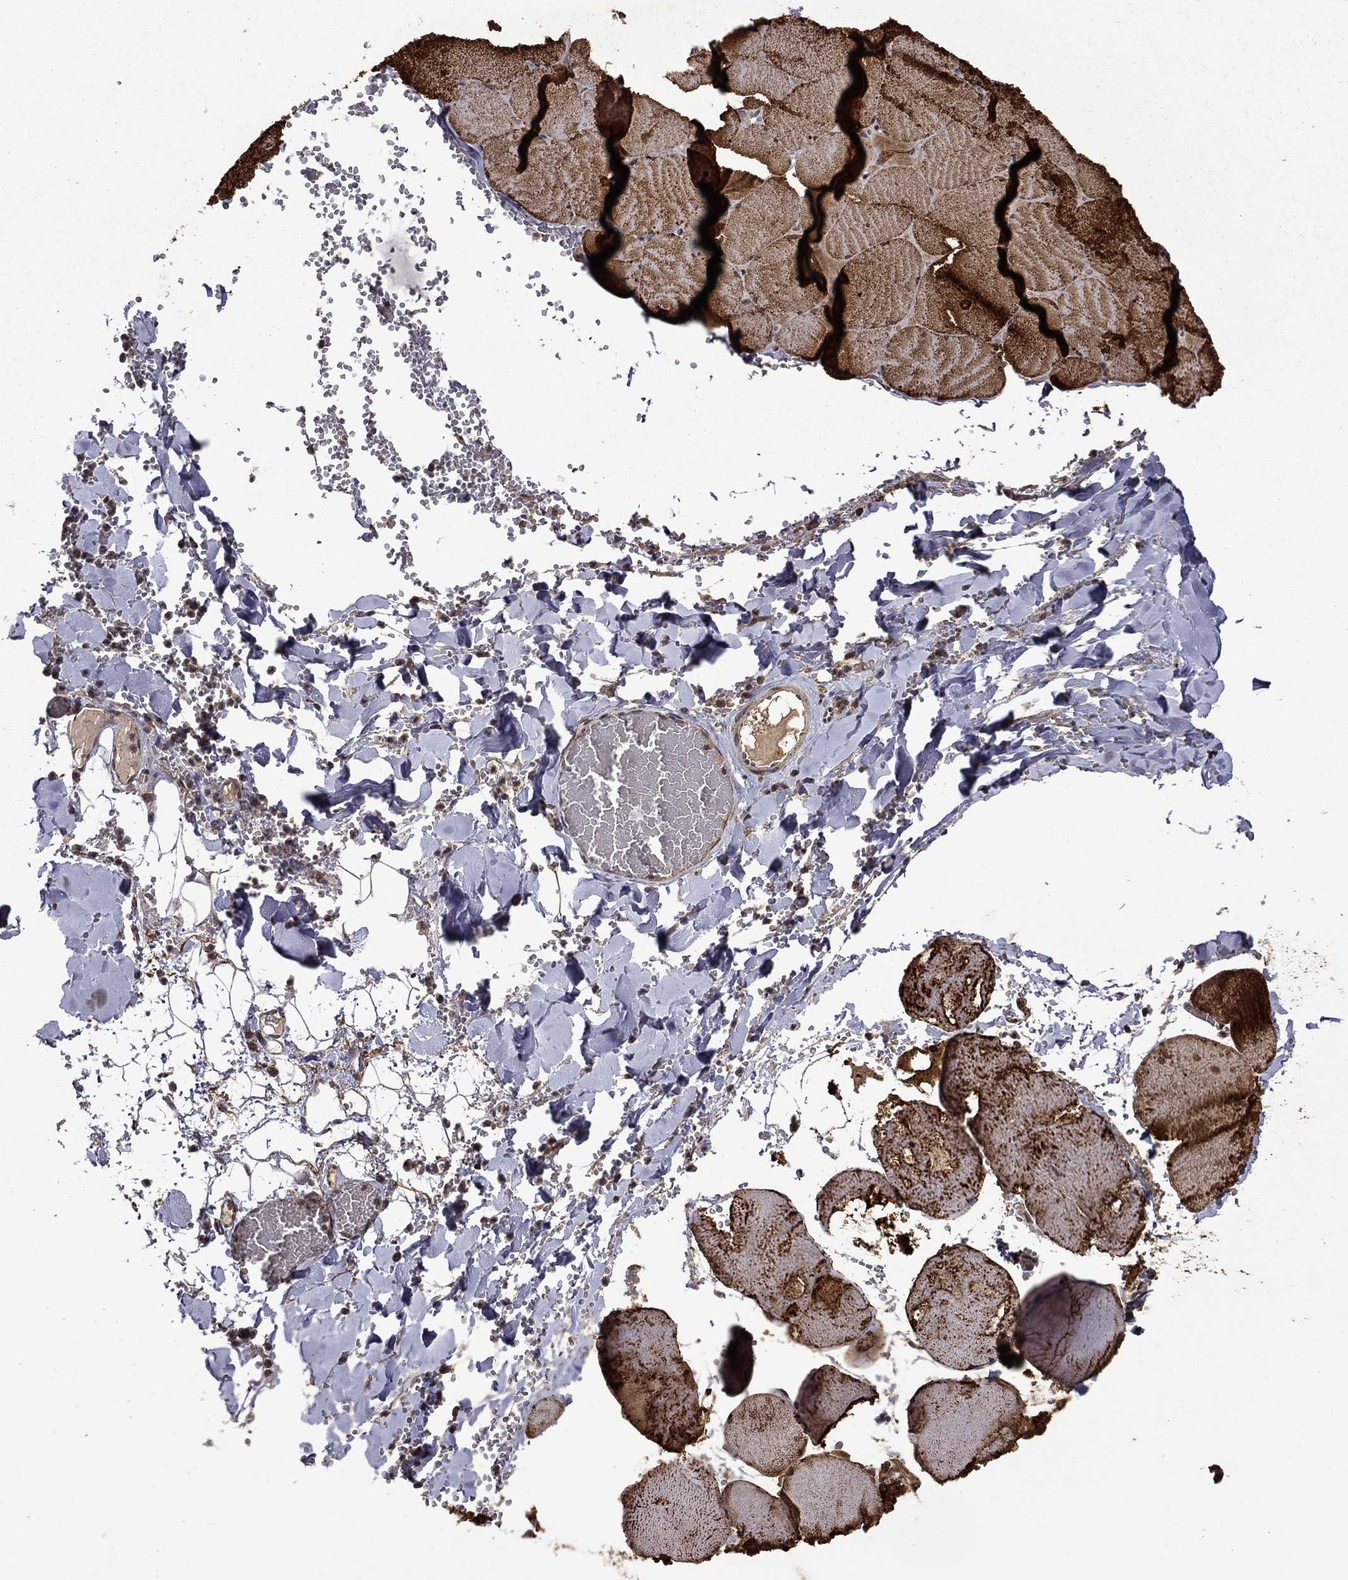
{"staining": {"intensity": "strong", "quantity": ">75%", "location": "cytoplasmic/membranous"}, "tissue": "skeletal muscle", "cell_type": "Myocytes", "image_type": "normal", "snomed": [{"axis": "morphology", "description": "Normal tissue, NOS"}, {"axis": "morphology", "description": "Malignant melanoma, Metastatic site"}, {"axis": "topography", "description": "Skeletal muscle"}], "caption": "Protein expression by IHC demonstrates strong cytoplasmic/membranous staining in approximately >75% of myocytes in benign skeletal muscle. (DAB IHC, brown staining for protein, blue staining for nuclei).", "gene": "ITM2B", "patient": {"sex": "male", "age": 50}}